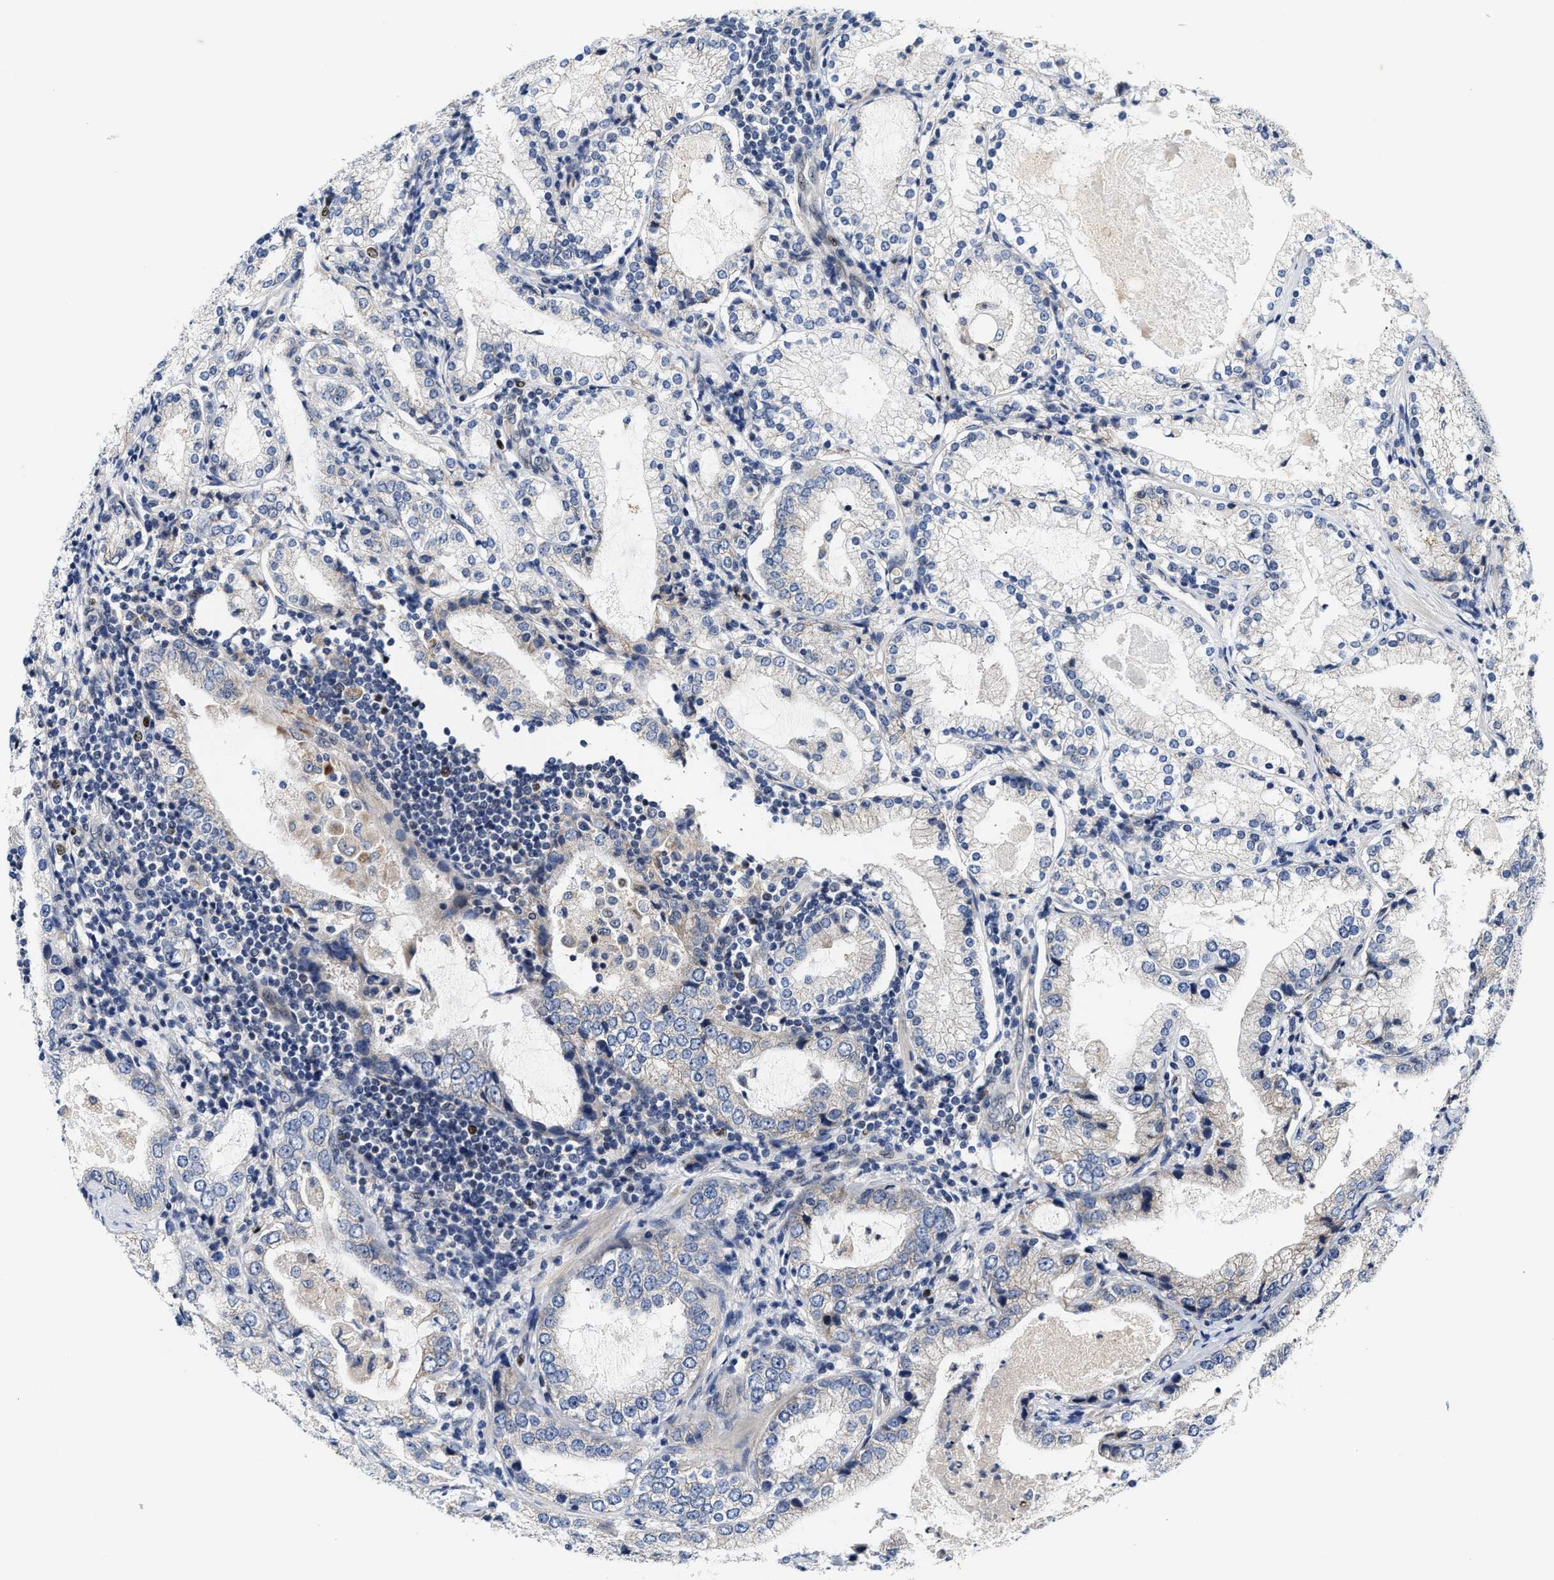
{"staining": {"intensity": "negative", "quantity": "none", "location": "none"}, "tissue": "prostate cancer", "cell_type": "Tumor cells", "image_type": "cancer", "snomed": [{"axis": "morphology", "description": "Adenocarcinoma, High grade"}, {"axis": "topography", "description": "Prostate"}], "caption": "Tumor cells show no significant protein expression in prostate high-grade adenocarcinoma. The staining was performed using DAB (3,3'-diaminobenzidine) to visualize the protein expression in brown, while the nuclei were stained in blue with hematoxylin (Magnification: 20x).", "gene": "TCF4", "patient": {"sex": "male", "age": 63}}